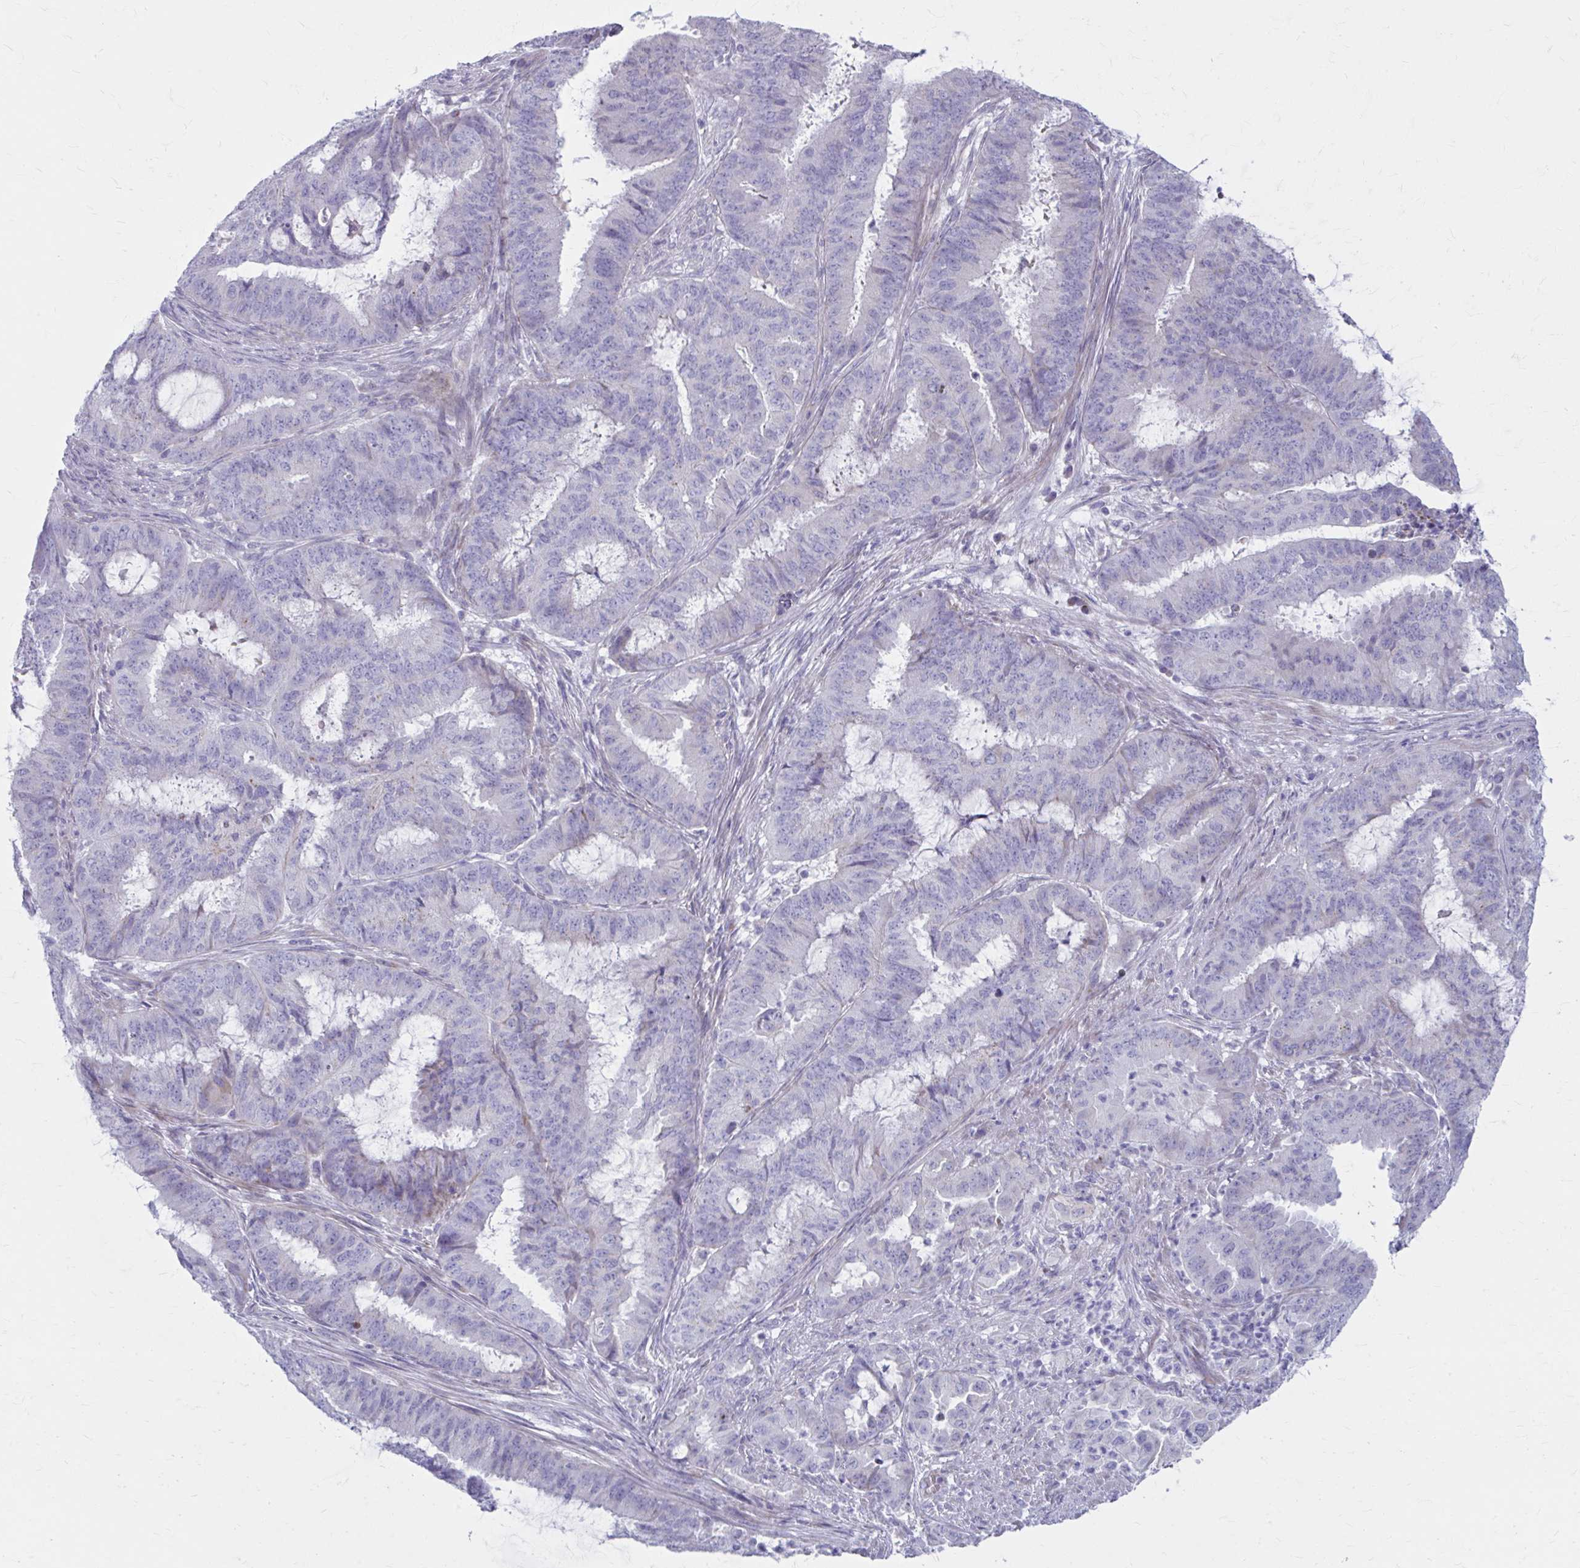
{"staining": {"intensity": "negative", "quantity": "none", "location": "none"}, "tissue": "endometrial cancer", "cell_type": "Tumor cells", "image_type": "cancer", "snomed": [{"axis": "morphology", "description": "Adenocarcinoma, NOS"}, {"axis": "topography", "description": "Endometrium"}], "caption": "Image shows no significant protein positivity in tumor cells of endometrial cancer.", "gene": "MSMO1", "patient": {"sex": "female", "age": 51}}